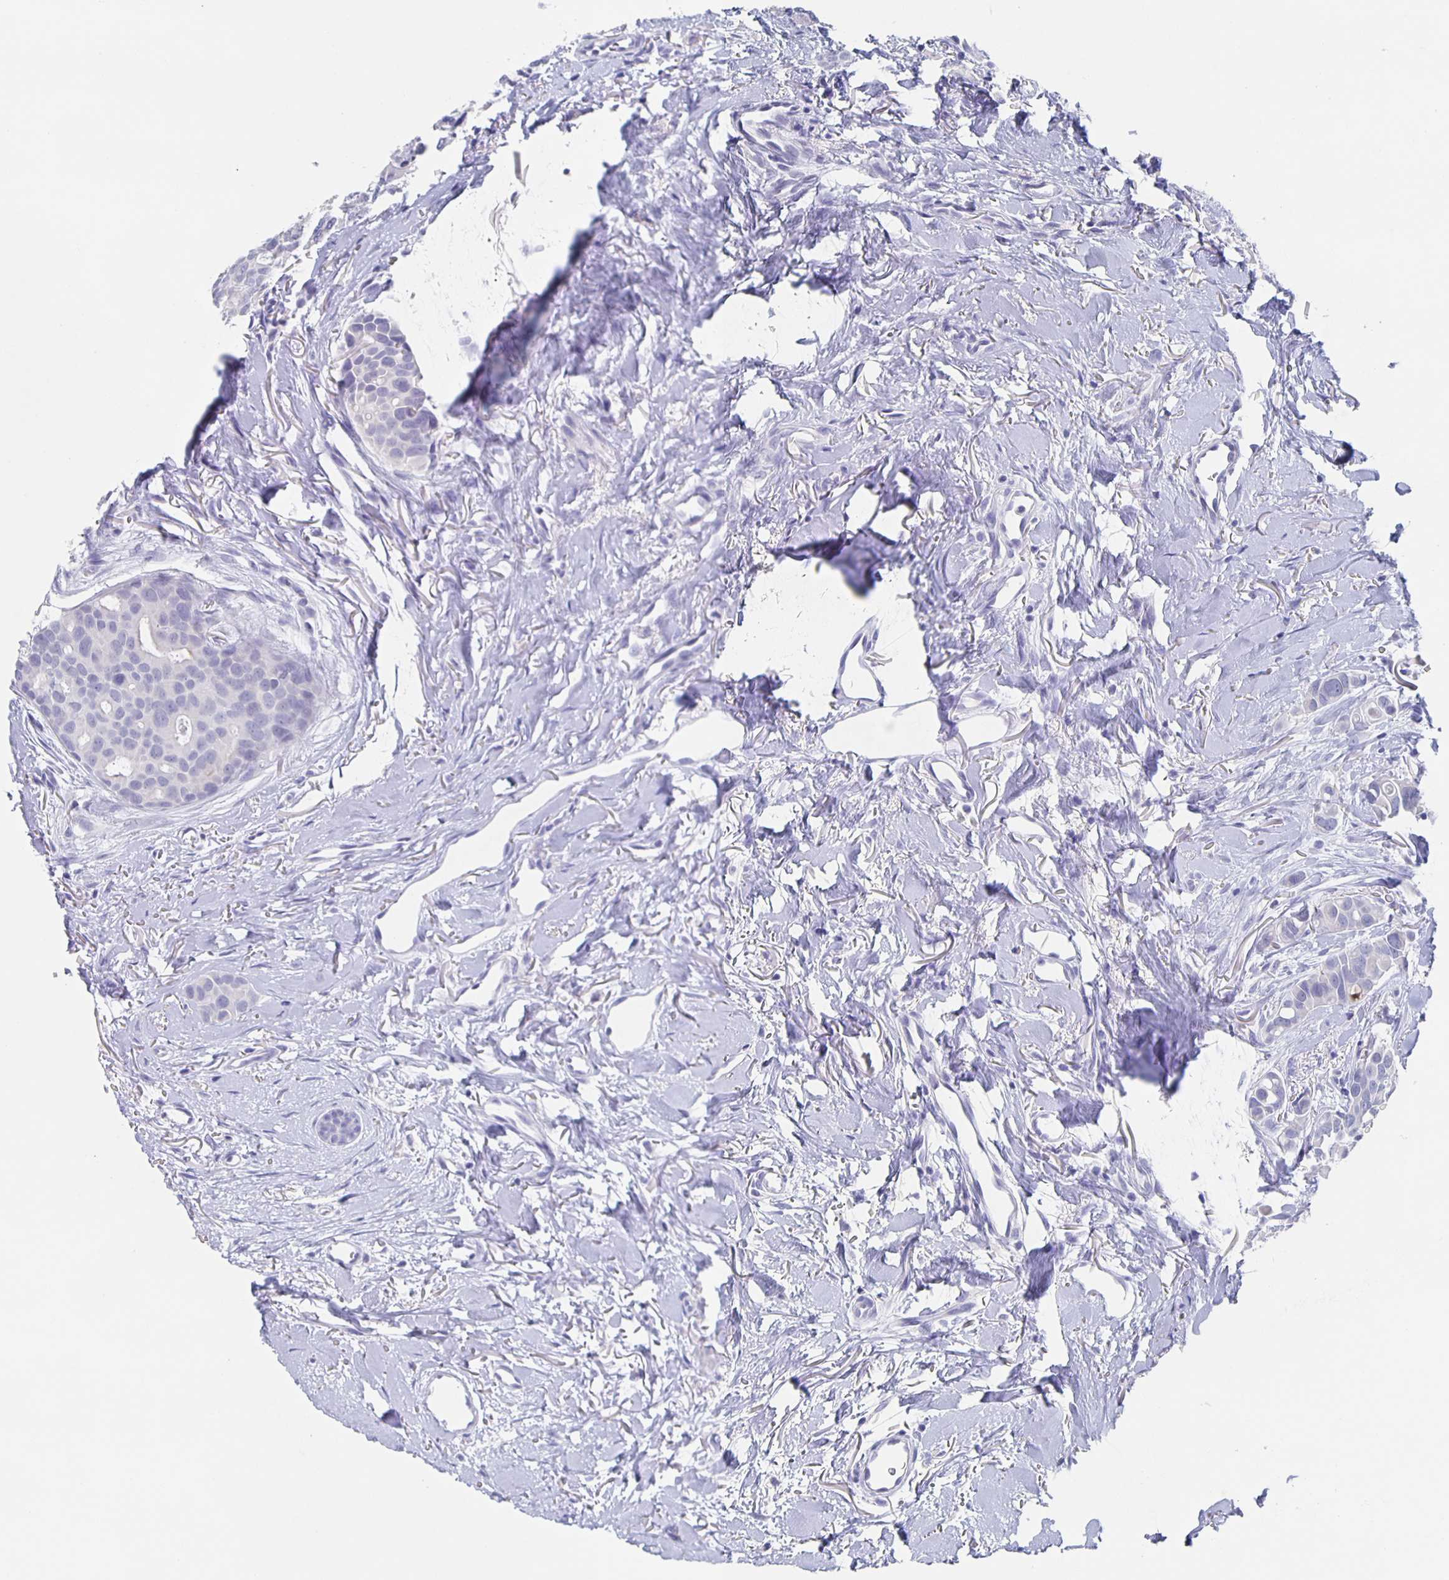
{"staining": {"intensity": "negative", "quantity": "none", "location": "none"}, "tissue": "breast cancer", "cell_type": "Tumor cells", "image_type": "cancer", "snomed": [{"axis": "morphology", "description": "Duct carcinoma"}, {"axis": "topography", "description": "Breast"}], "caption": "This is a histopathology image of immunohistochemistry staining of invasive ductal carcinoma (breast), which shows no positivity in tumor cells. (DAB (3,3'-diaminobenzidine) IHC, high magnification).", "gene": "SLC34A2", "patient": {"sex": "female", "age": 54}}